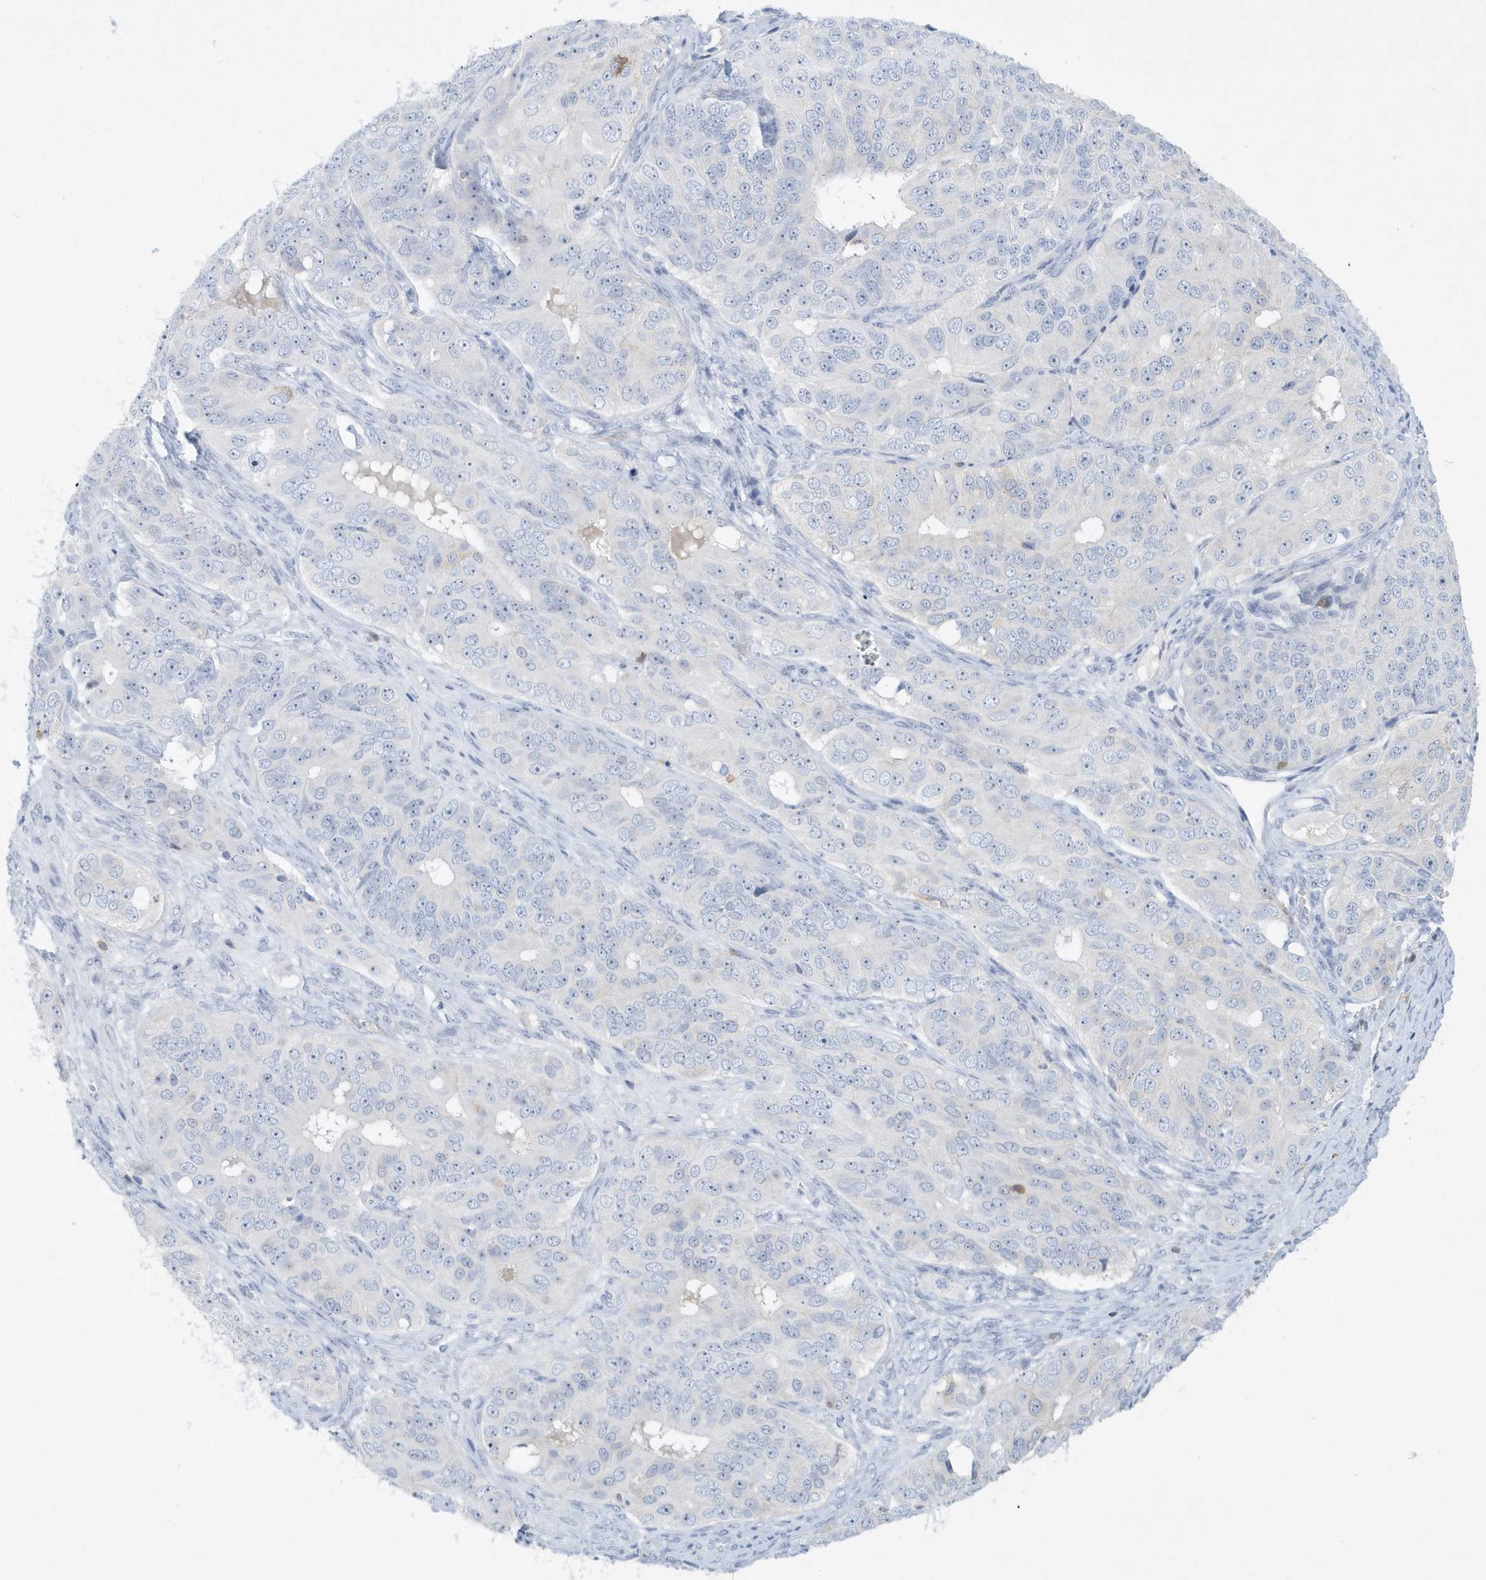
{"staining": {"intensity": "negative", "quantity": "none", "location": "none"}, "tissue": "ovarian cancer", "cell_type": "Tumor cells", "image_type": "cancer", "snomed": [{"axis": "morphology", "description": "Carcinoma, endometroid"}, {"axis": "topography", "description": "Ovary"}], "caption": "IHC micrograph of ovarian cancer stained for a protein (brown), which displays no expression in tumor cells.", "gene": "PSD4", "patient": {"sex": "female", "age": 51}}